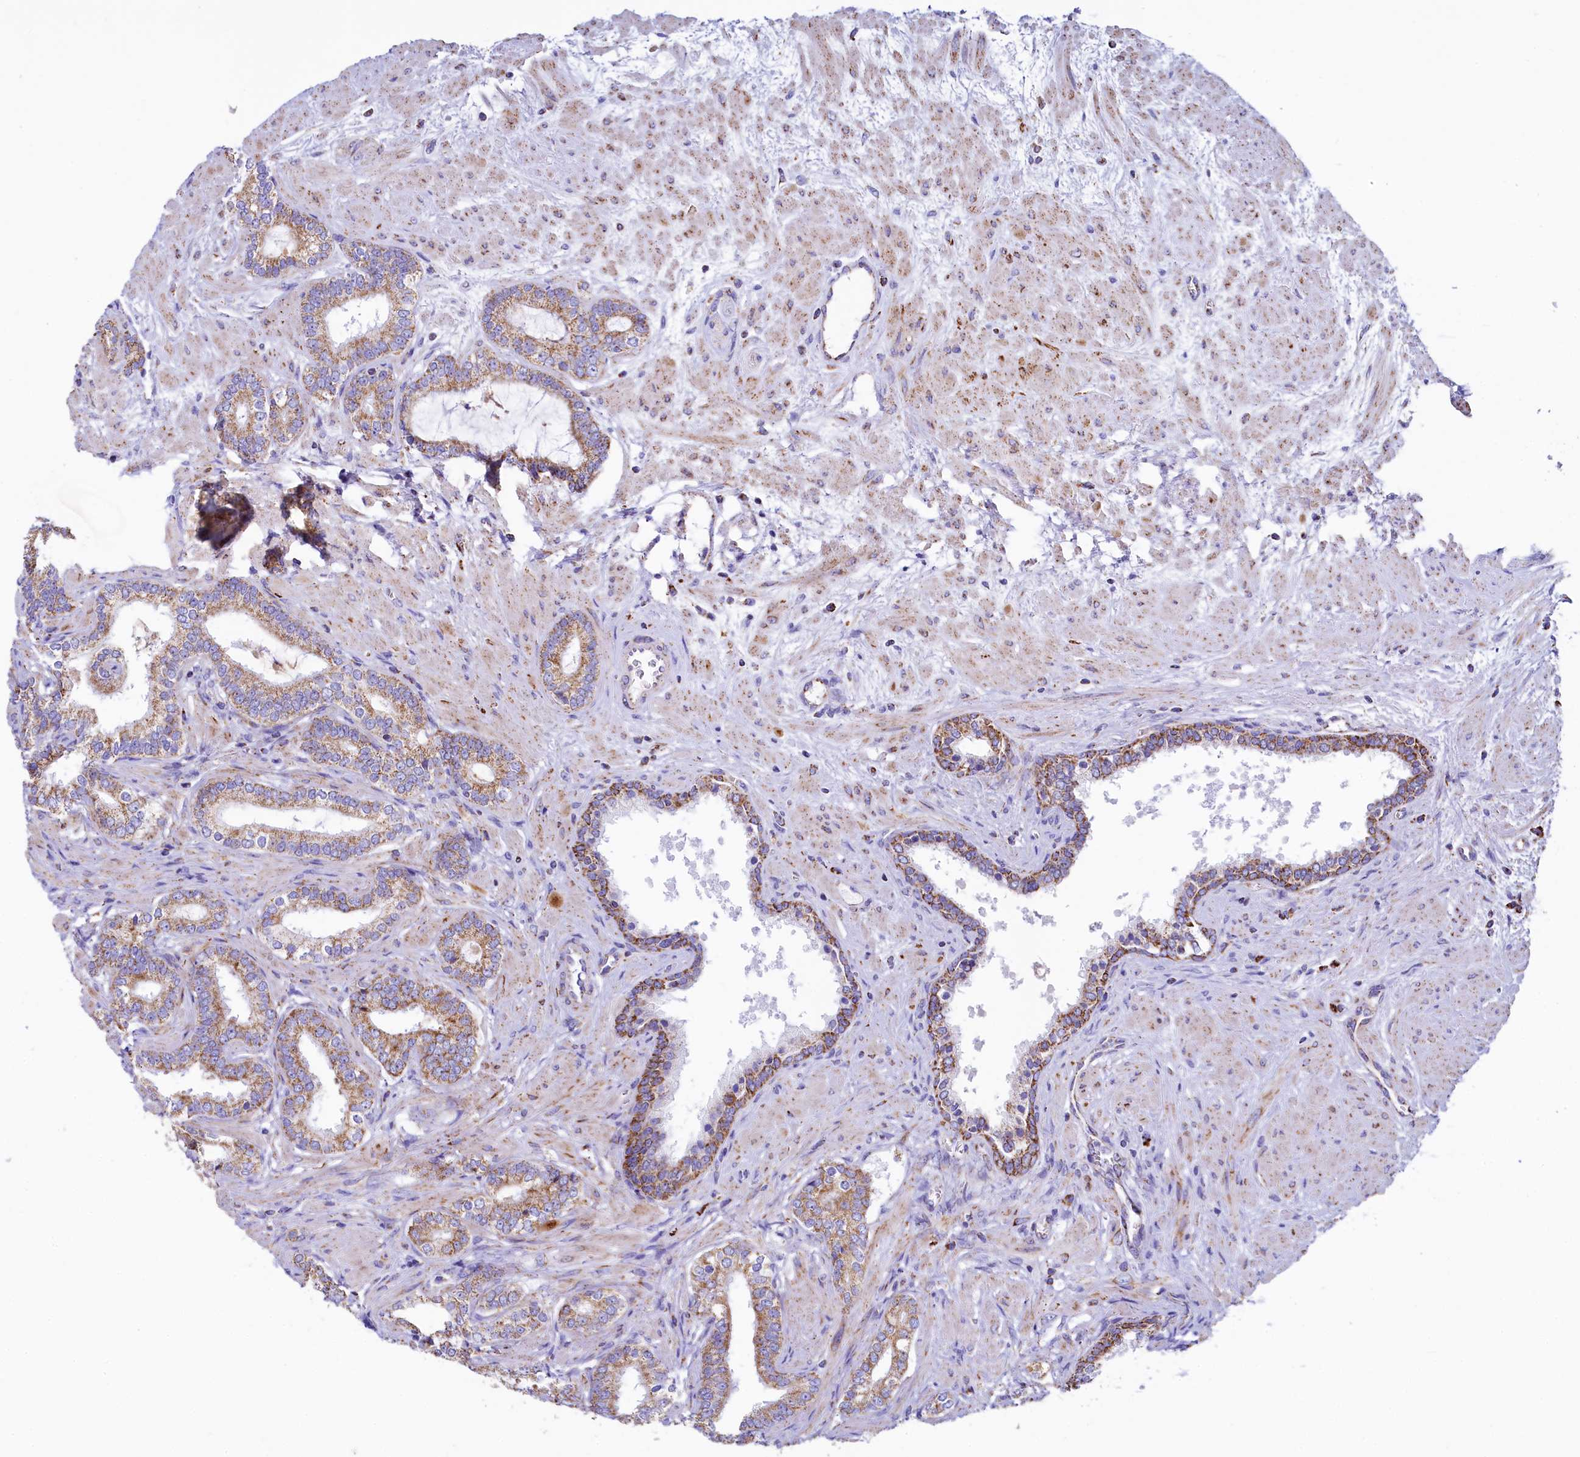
{"staining": {"intensity": "moderate", "quantity": ">75%", "location": "cytoplasmic/membranous"}, "tissue": "prostate cancer", "cell_type": "Tumor cells", "image_type": "cancer", "snomed": [{"axis": "morphology", "description": "Adenocarcinoma, High grade"}, {"axis": "topography", "description": "Prostate"}], "caption": "A histopathology image of human prostate adenocarcinoma (high-grade) stained for a protein shows moderate cytoplasmic/membranous brown staining in tumor cells.", "gene": "IDH3A", "patient": {"sex": "male", "age": 64}}